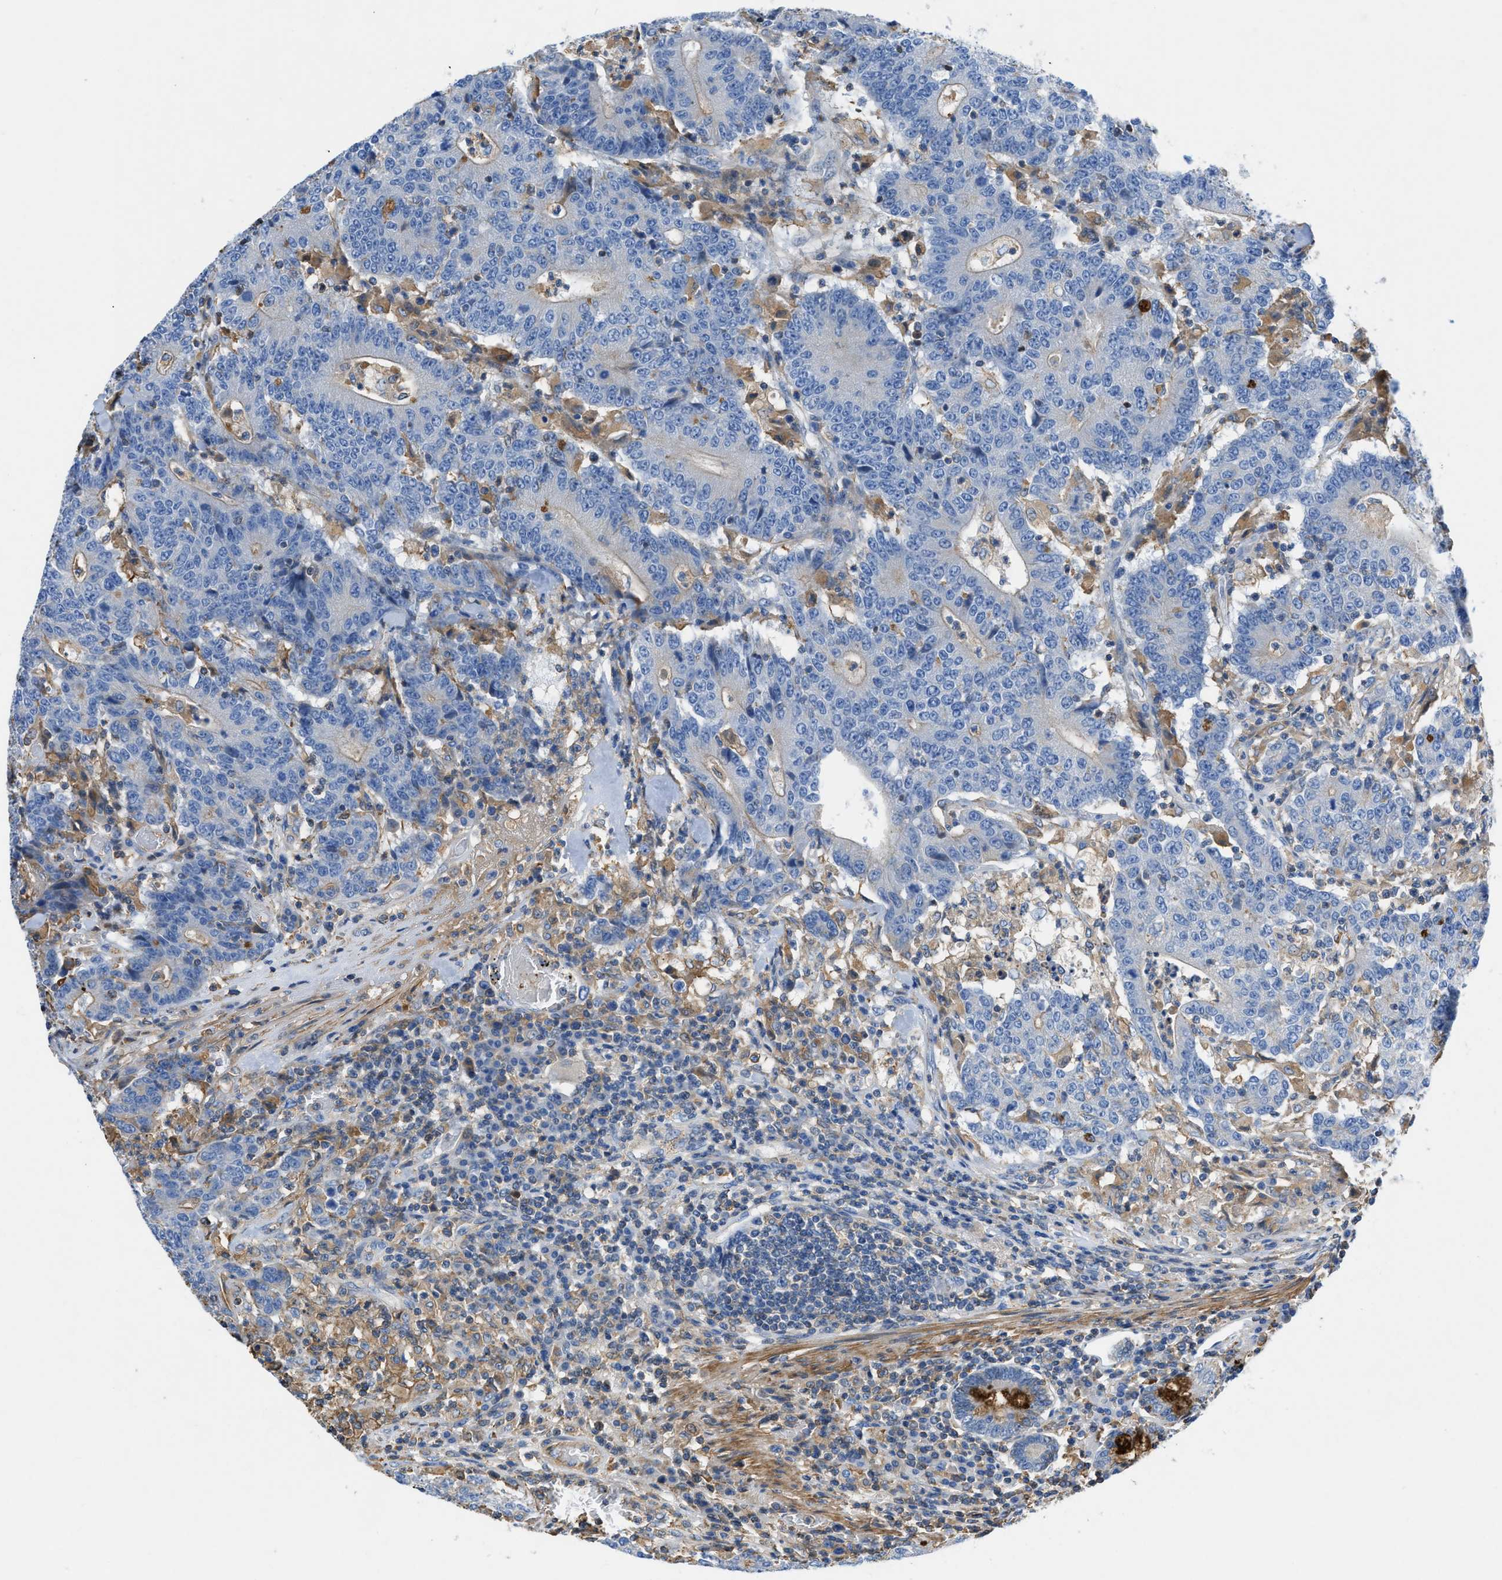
{"staining": {"intensity": "moderate", "quantity": "<25%", "location": "cytoplasmic/membranous"}, "tissue": "colorectal cancer", "cell_type": "Tumor cells", "image_type": "cancer", "snomed": [{"axis": "morphology", "description": "Normal tissue, NOS"}, {"axis": "morphology", "description": "Adenocarcinoma, NOS"}, {"axis": "topography", "description": "Colon"}], "caption": "A low amount of moderate cytoplasmic/membranous staining is seen in about <25% of tumor cells in colorectal cancer (adenocarcinoma) tissue.", "gene": "ATP6V0D1", "patient": {"sex": "female", "age": 75}}